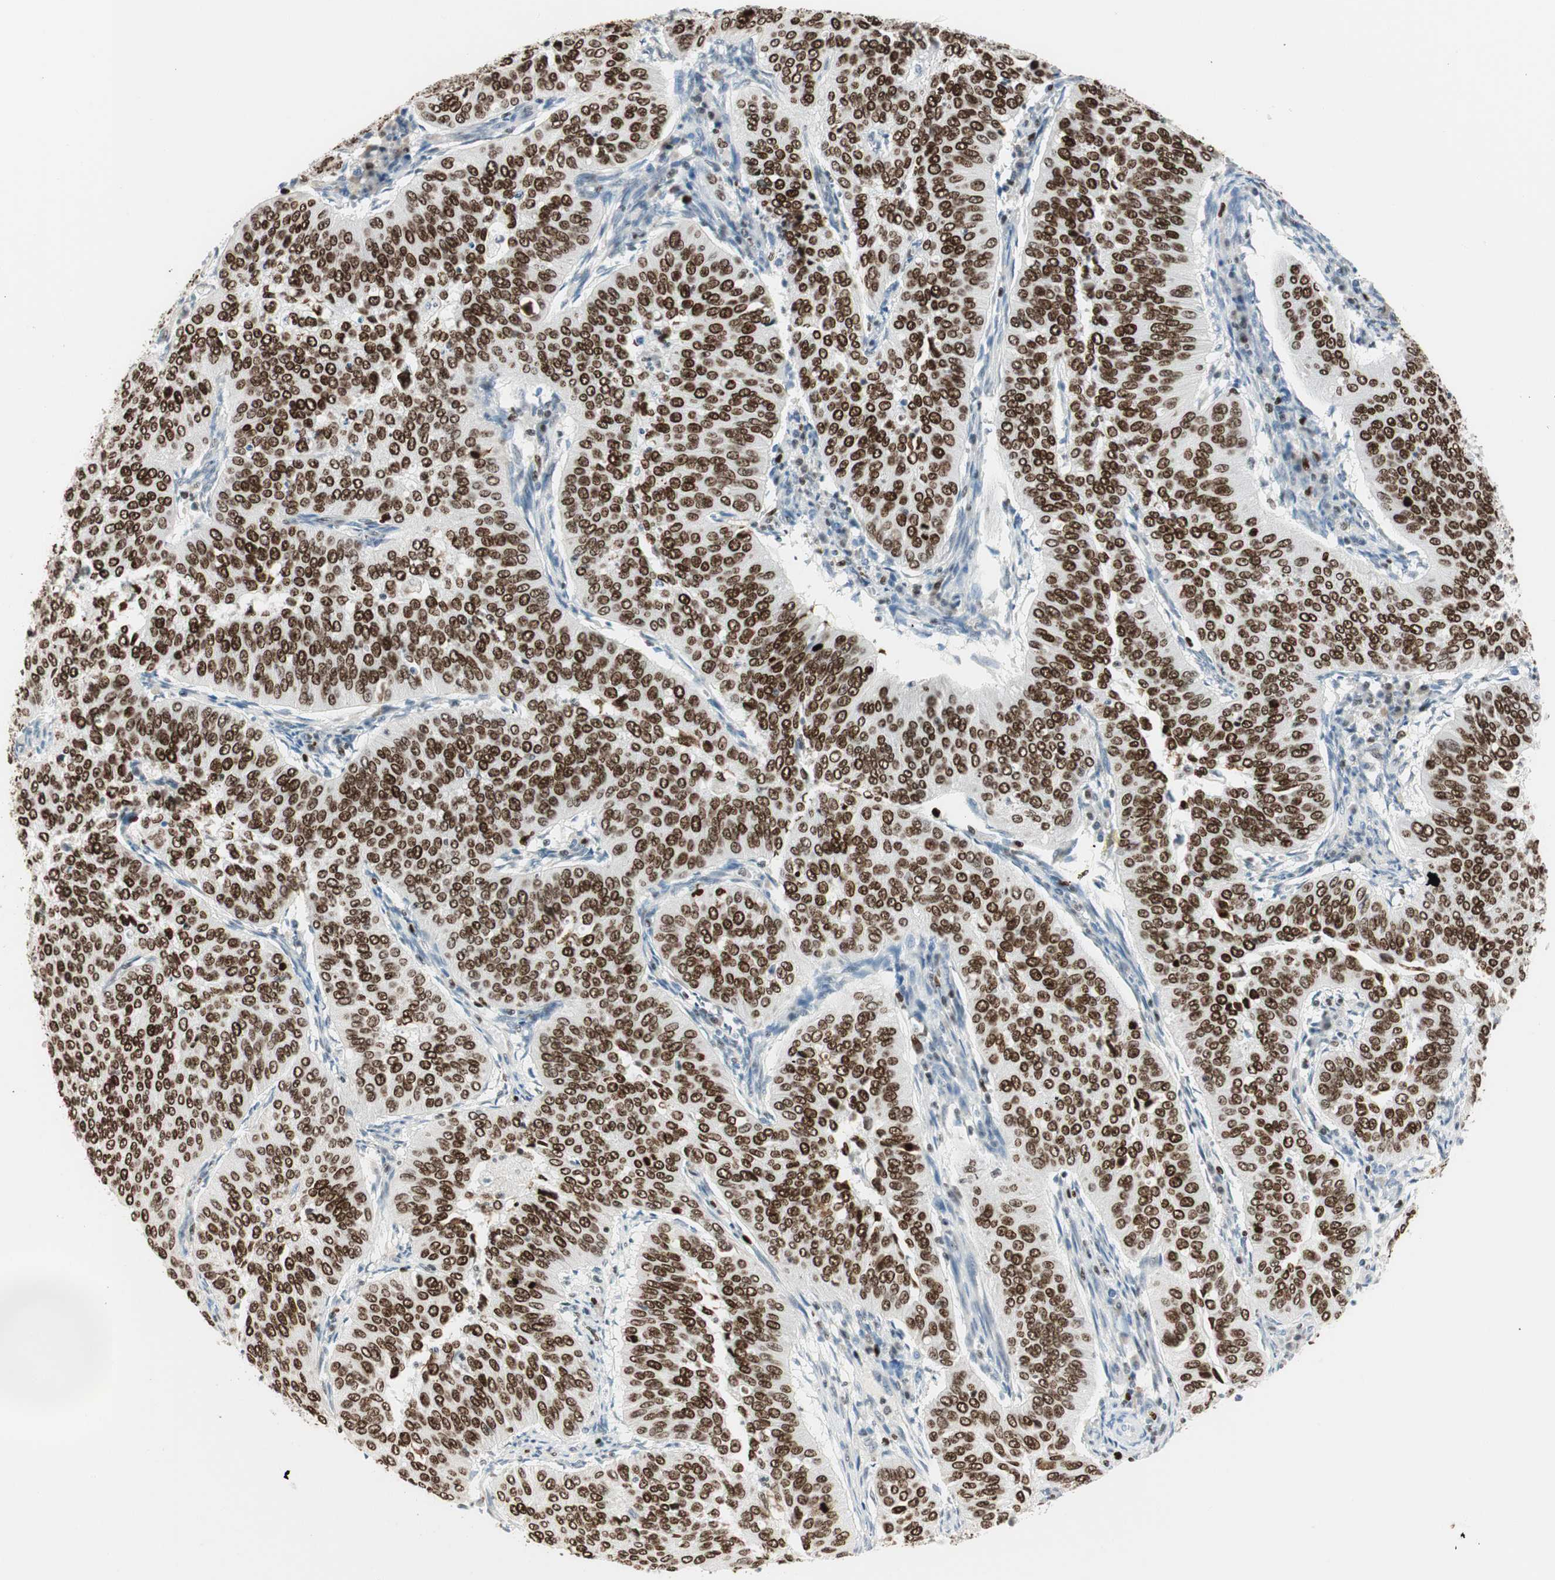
{"staining": {"intensity": "strong", "quantity": ">75%", "location": "nuclear"}, "tissue": "cervical cancer", "cell_type": "Tumor cells", "image_type": "cancer", "snomed": [{"axis": "morphology", "description": "Normal tissue, NOS"}, {"axis": "morphology", "description": "Squamous cell carcinoma, NOS"}, {"axis": "topography", "description": "Cervix"}], "caption": "This photomicrograph demonstrates IHC staining of cervical cancer, with high strong nuclear staining in approximately >75% of tumor cells.", "gene": "EZH2", "patient": {"sex": "female", "age": 39}}